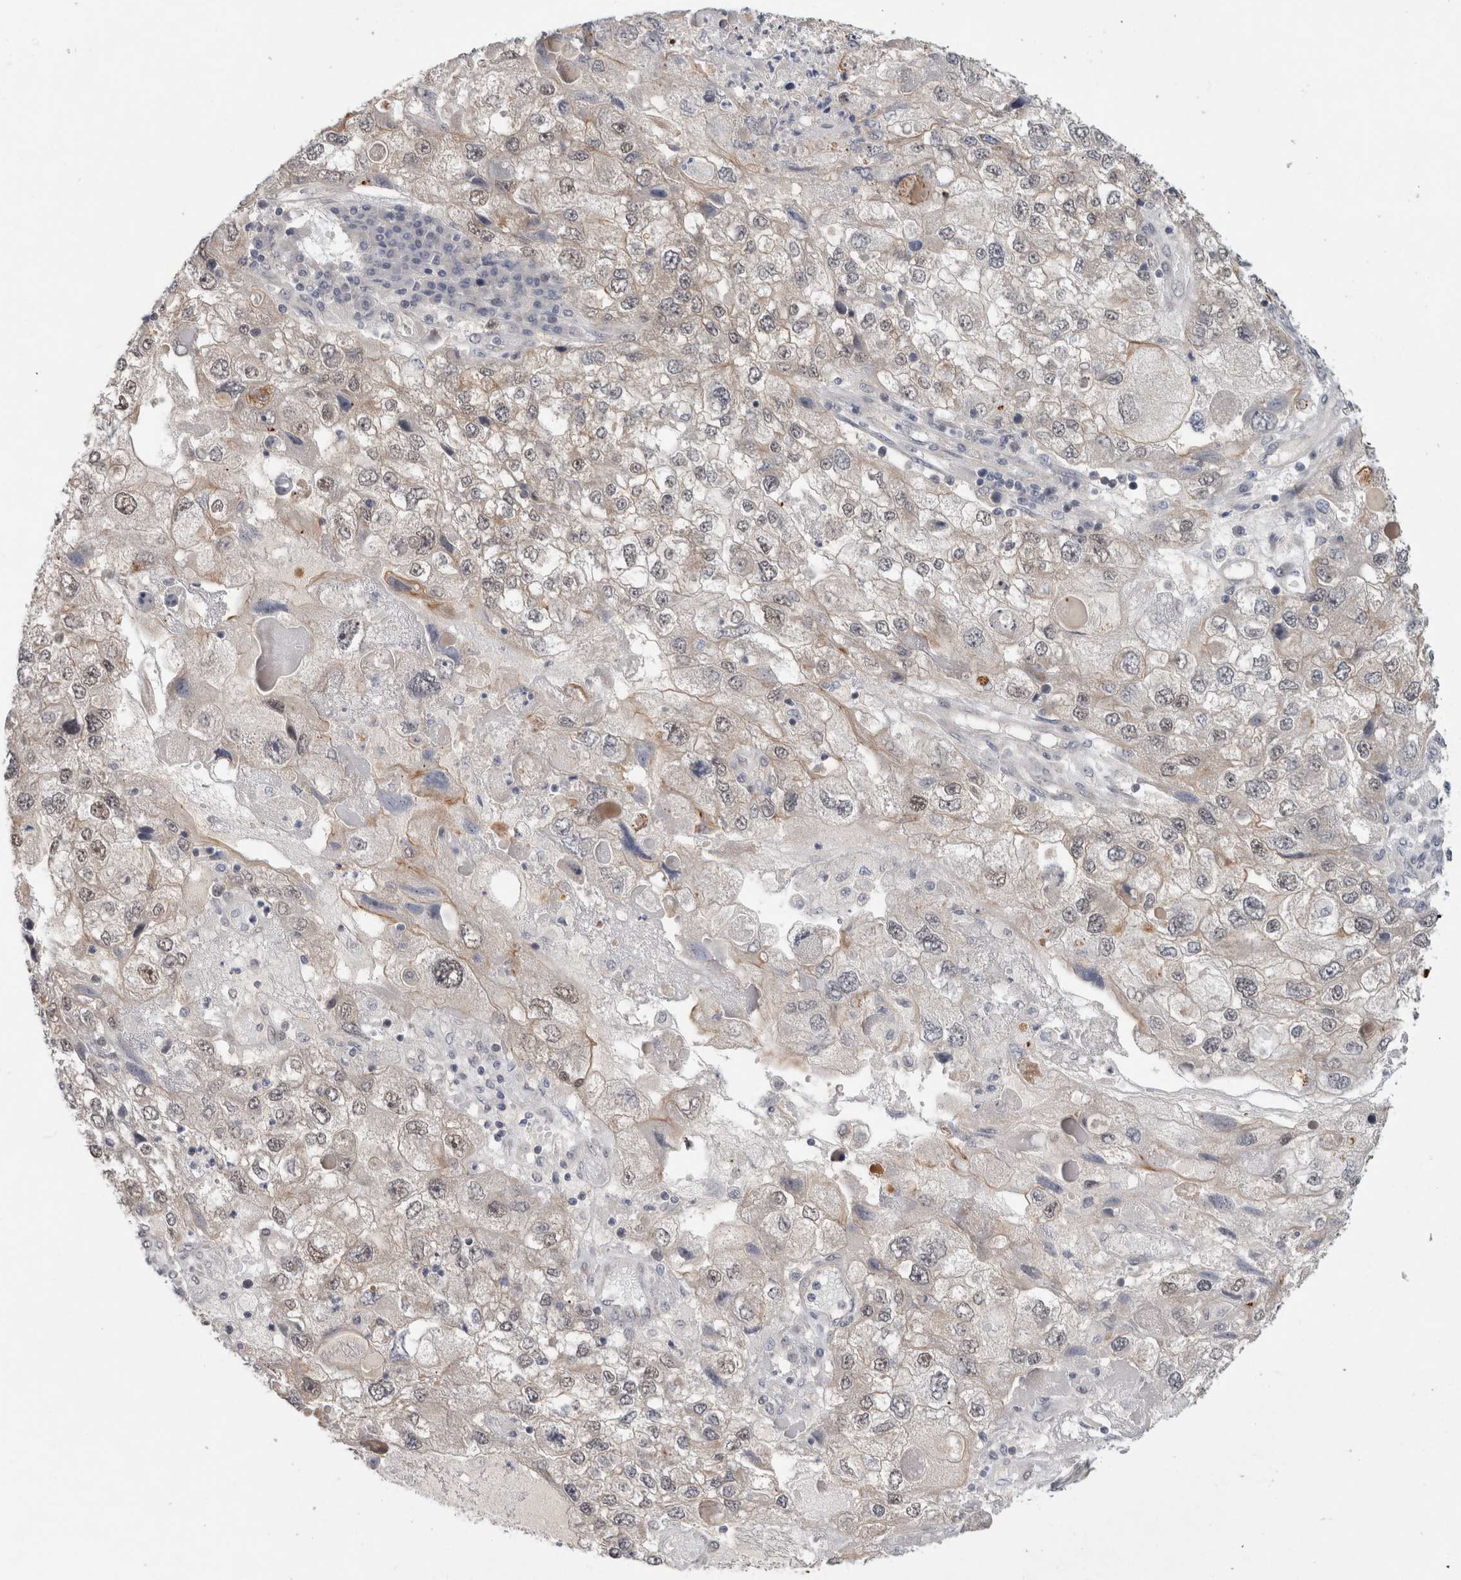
{"staining": {"intensity": "negative", "quantity": "none", "location": "none"}, "tissue": "endometrial cancer", "cell_type": "Tumor cells", "image_type": "cancer", "snomed": [{"axis": "morphology", "description": "Adenocarcinoma, NOS"}, {"axis": "topography", "description": "Endometrium"}], "caption": "DAB (3,3'-diaminobenzidine) immunohistochemical staining of endometrial cancer displays no significant positivity in tumor cells.", "gene": "CRISPLD1", "patient": {"sex": "female", "age": 49}}